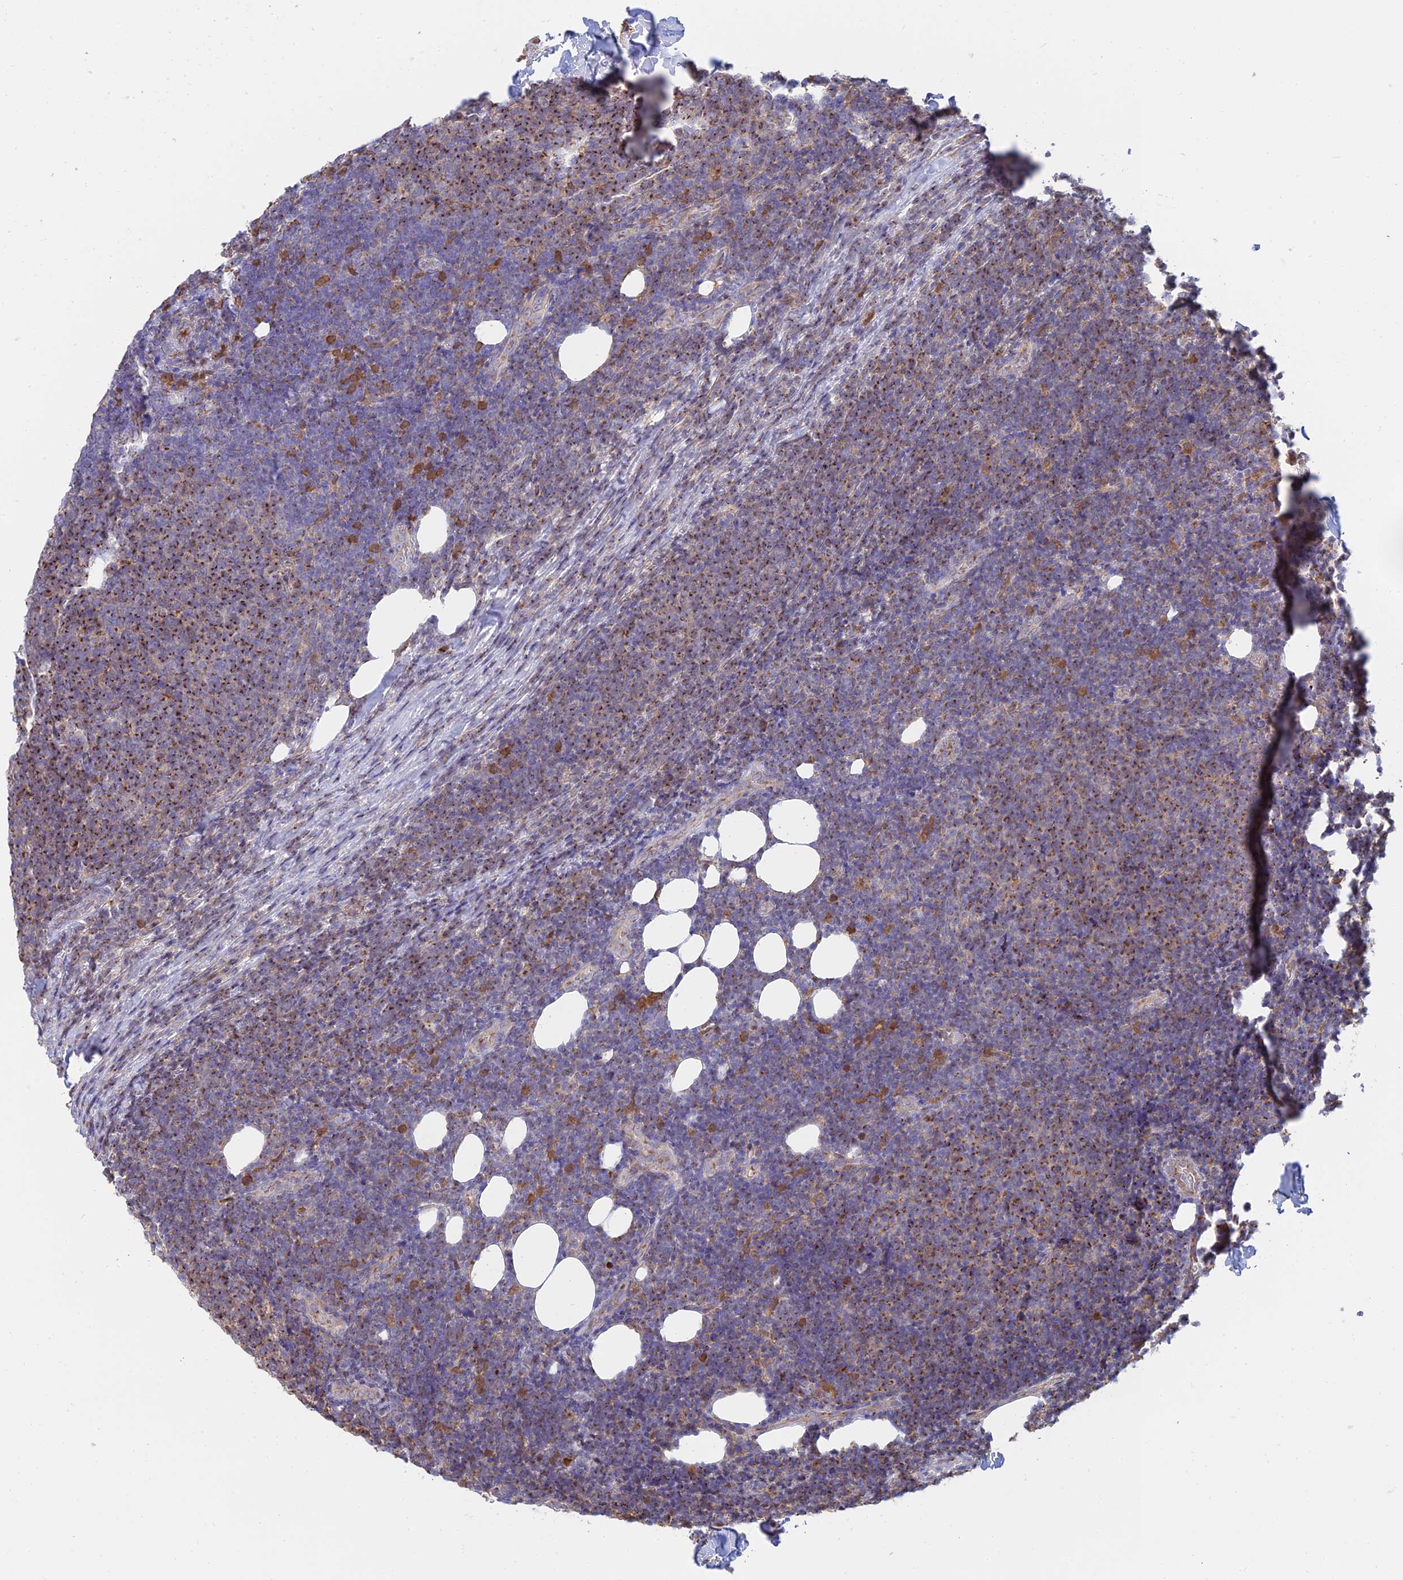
{"staining": {"intensity": "strong", "quantity": "25%-75%", "location": "cytoplasmic/membranous"}, "tissue": "lymphoma", "cell_type": "Tumor cells", "image_type": "cancer", "snomed": [{"axis": "morphology", "description": "Malignant lymphoma, non-Hodgkin's type, Low grade"}, {"axis": "topography", "description": "Lymph node"}], "caption": "This is an image of immunohistochemistry staining of lymphoma, which shows strong positivity in the cytoplasmic/membranous of tumor cells.", "gene": "HS2ST1", "patient": {"sex": "male", "age": 66}}